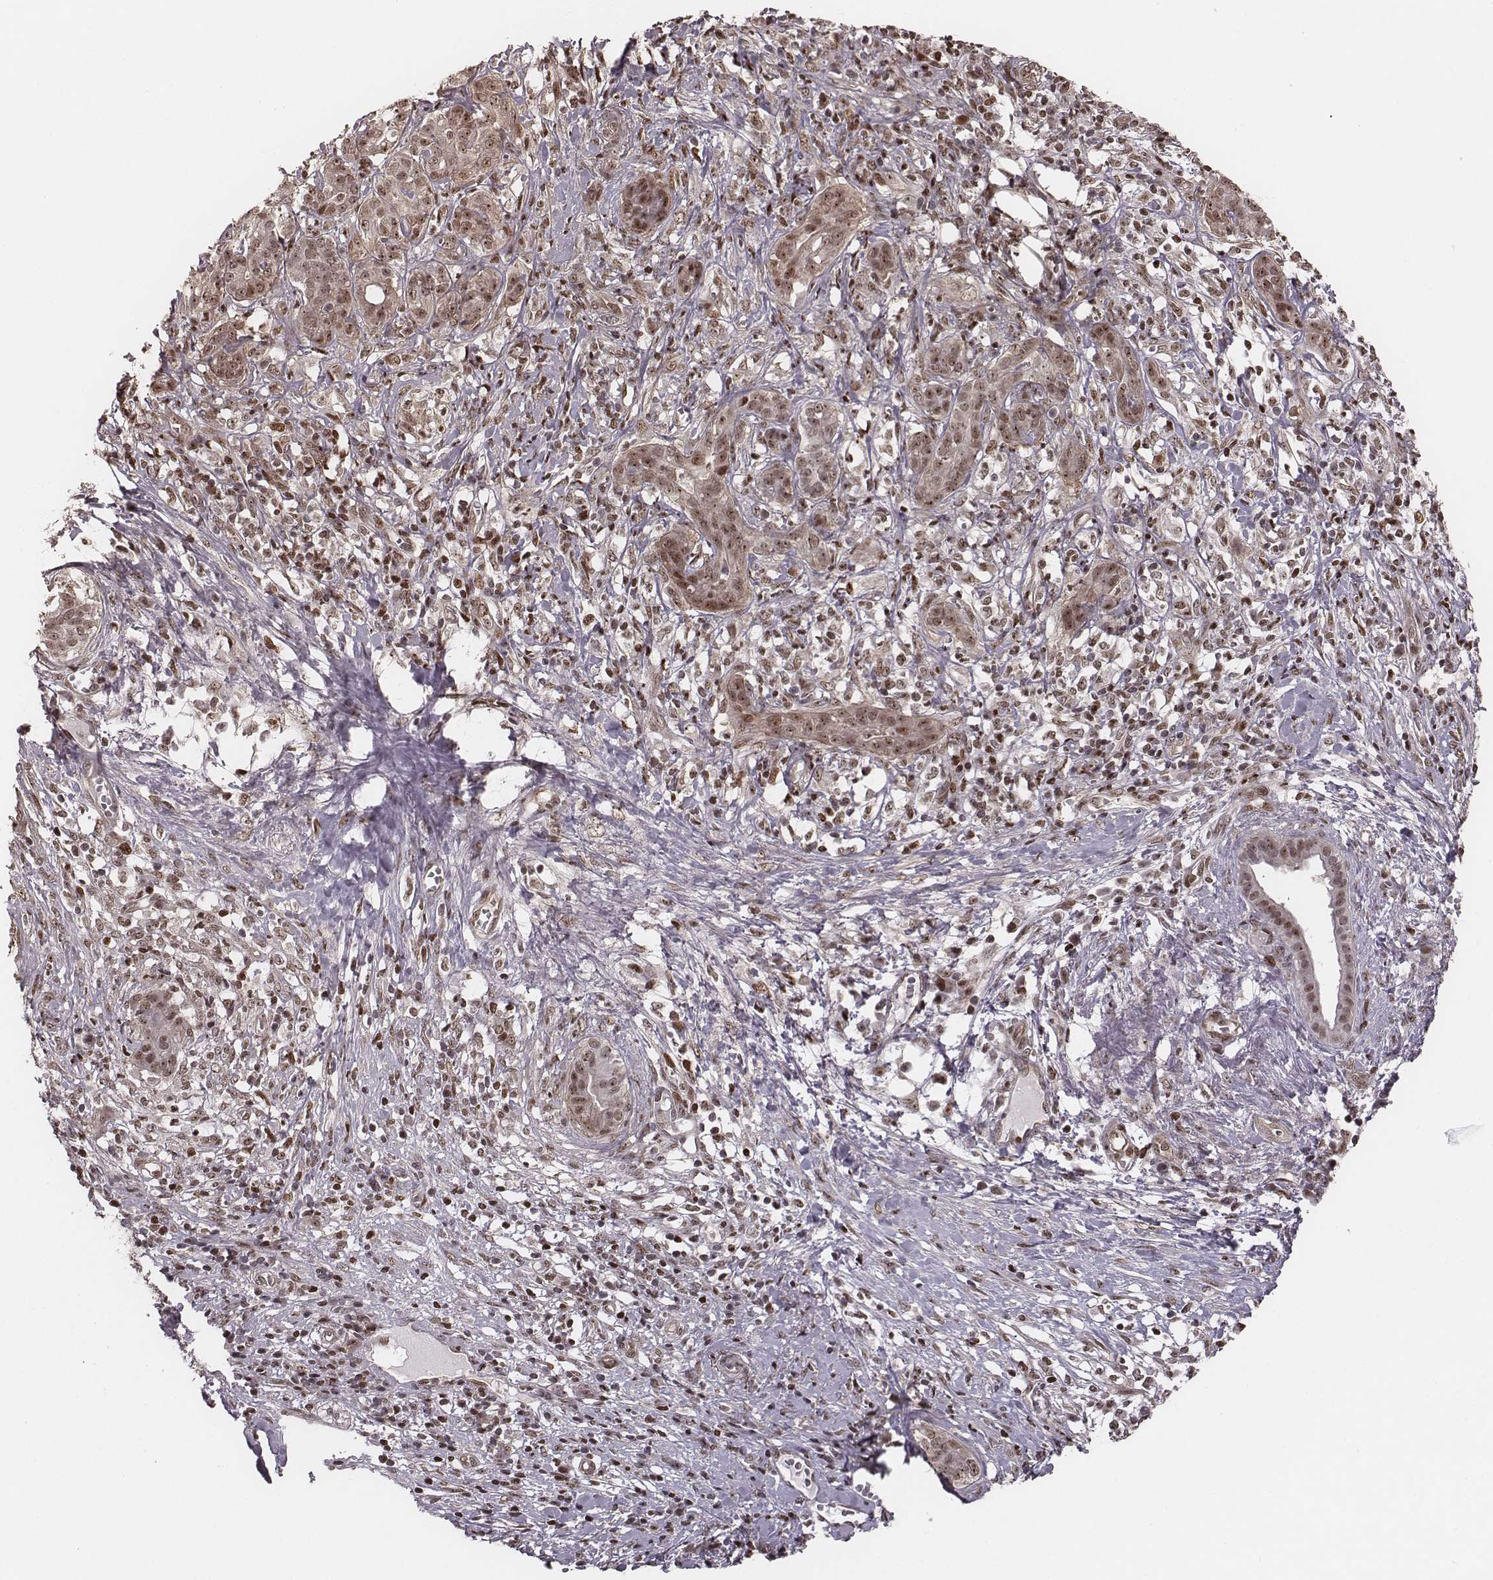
{"staining": {"intensity": "weak", "quantity": "25%-75%", "location": "cytoplasmic/membranous,nuclear"}, "tissue": "pancreatic cancer", "cell_type": "Tumor cells", "image_type": "cancer", "snomed": [{"axis": "morphology", "description": "Adenocarcinoma, NOS"}, {"axis": "topography", "description": "Pancreas"}], "caption": "Immunohistochemical staining of human pancreatic cancer reveals low levels of weak cytoplasmic/membranous and nuclear protein staining in approximately 25%-75% of tumor cells.", "gene": "VRK3", "patient": {"sex": "male", "age": 61}}